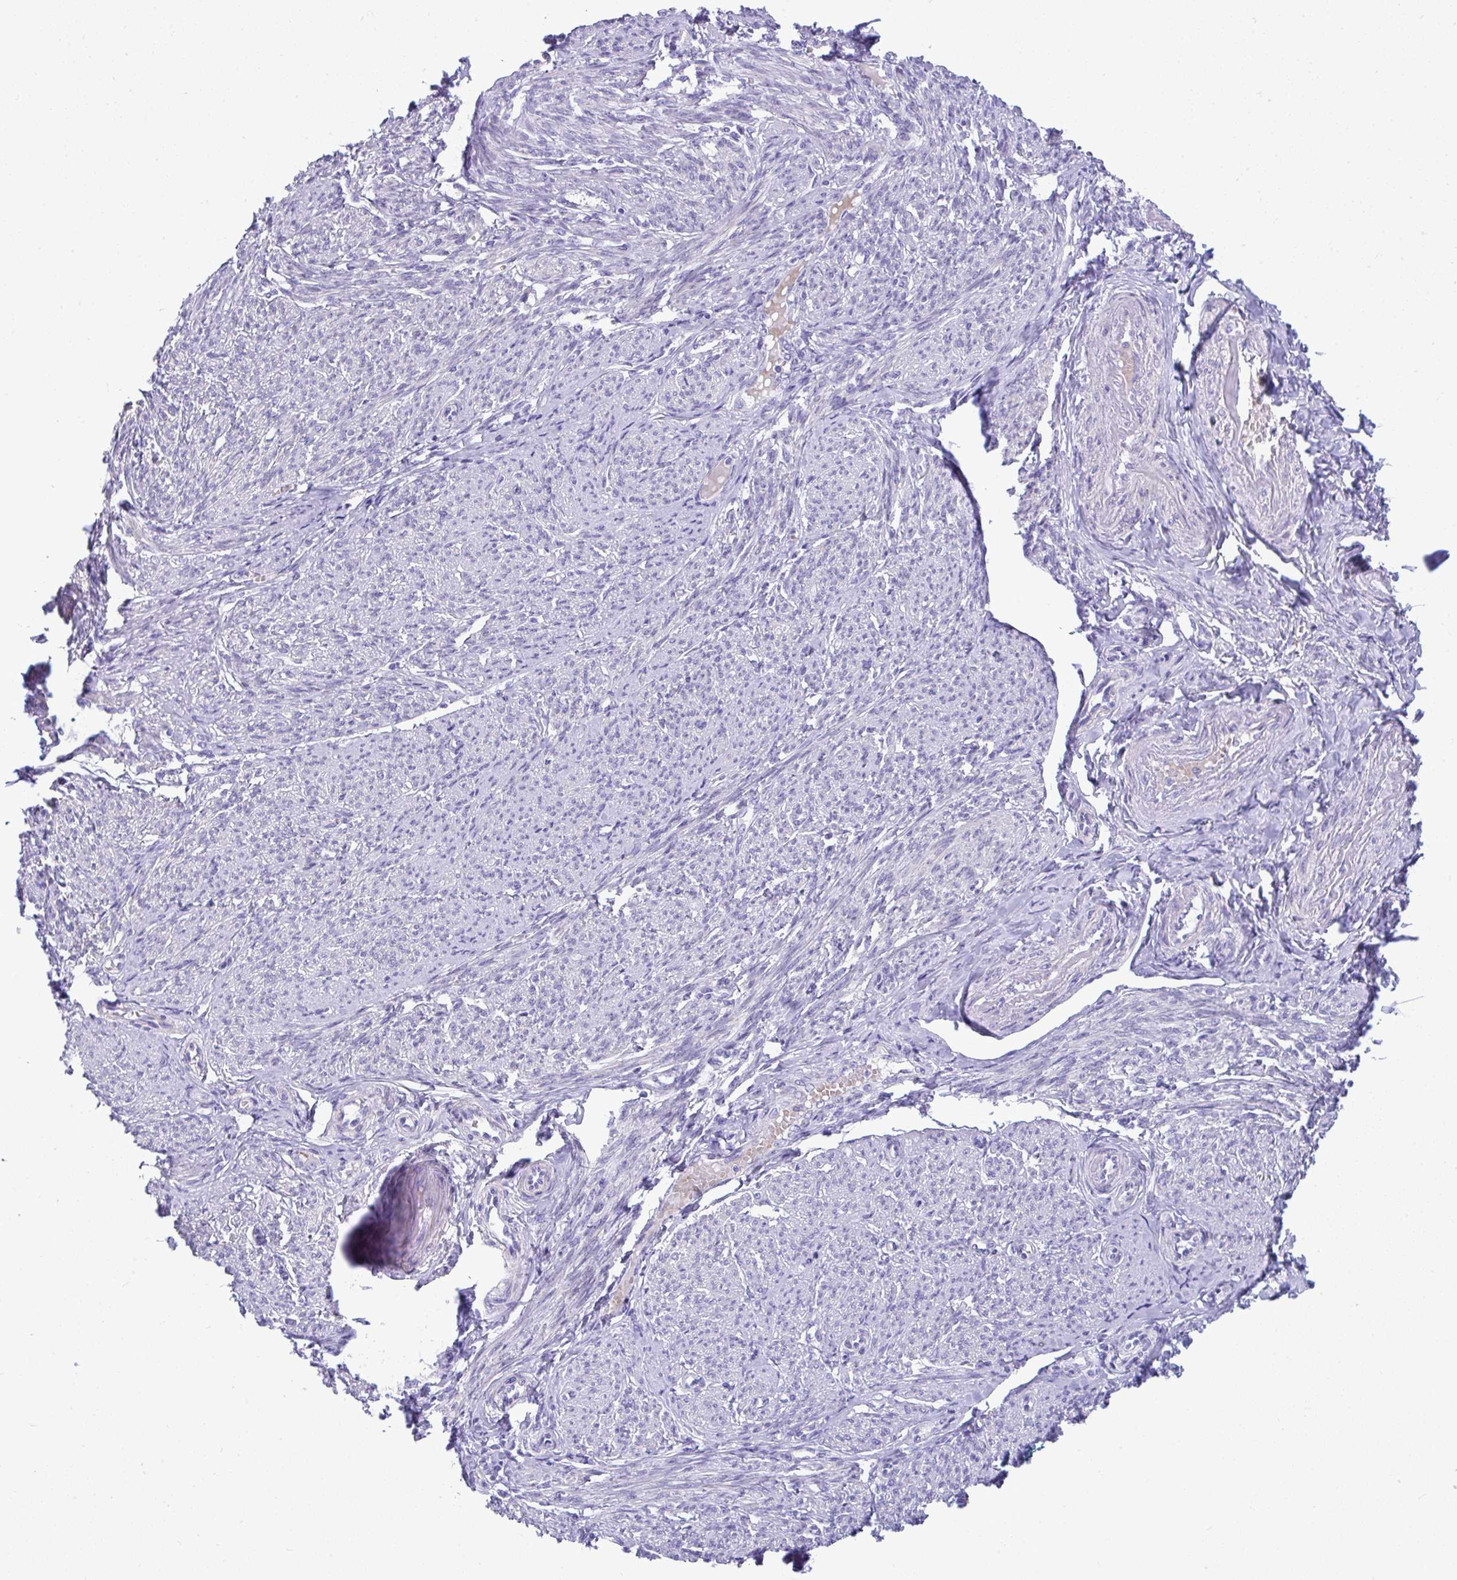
{"staining": {"intensity": "negative", "quantity": "none", "location": "none"}, "tissue": "smooth muscle", "cell_type": "Smooth muscle cells", "image_type": "normal", "snomed": [{"axis": "morphology", "description": "Normal tissue, NOS"}, {"axis": "topography", "description": "Smooth muscle"}], "caption": "Immunohistochemistry (IHC) of benign human smooth muscle exhibits no positivity in smooth muscle cells.", "gene": "ISL1", "patient": {"sex": "female", "age": 65}}